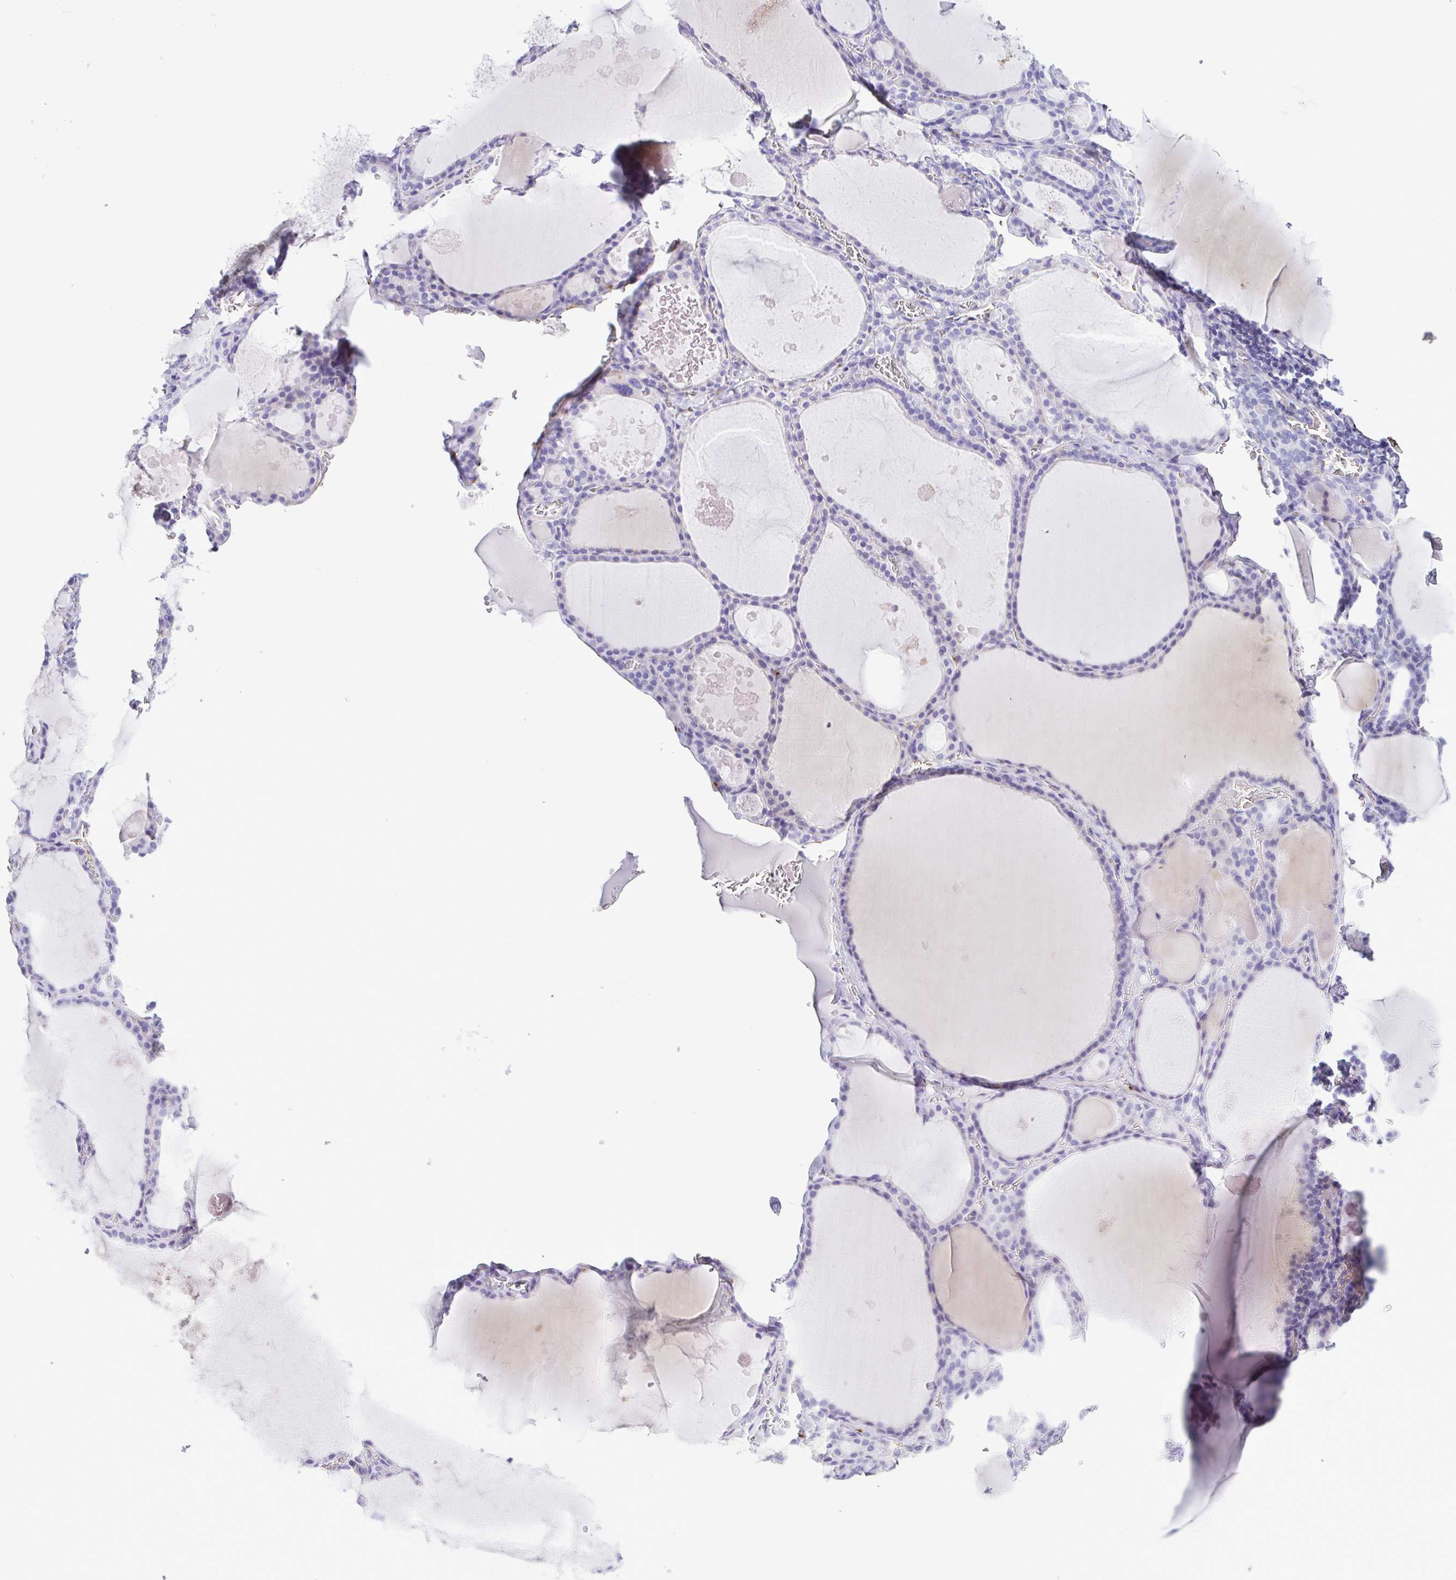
{"staining": {"intensity": "negative", "quantity": "none", "location": "none"}, "tissue": "thyroid gland", "cell_type": "Glandular cells", "image_type": "normal", "snomed": [{"axis": "morphology", "description": "Normal tissue, NOS"}, {"axis": "topography", "description": "Thyroid gland"}], "caption": "This is an immunohistochemistry (IHC) micrograph of benign thyroid gland. There is no positivity in glandular cells.", "gene": "GPR182", "patient": {"sex": "male", "age": 56}}